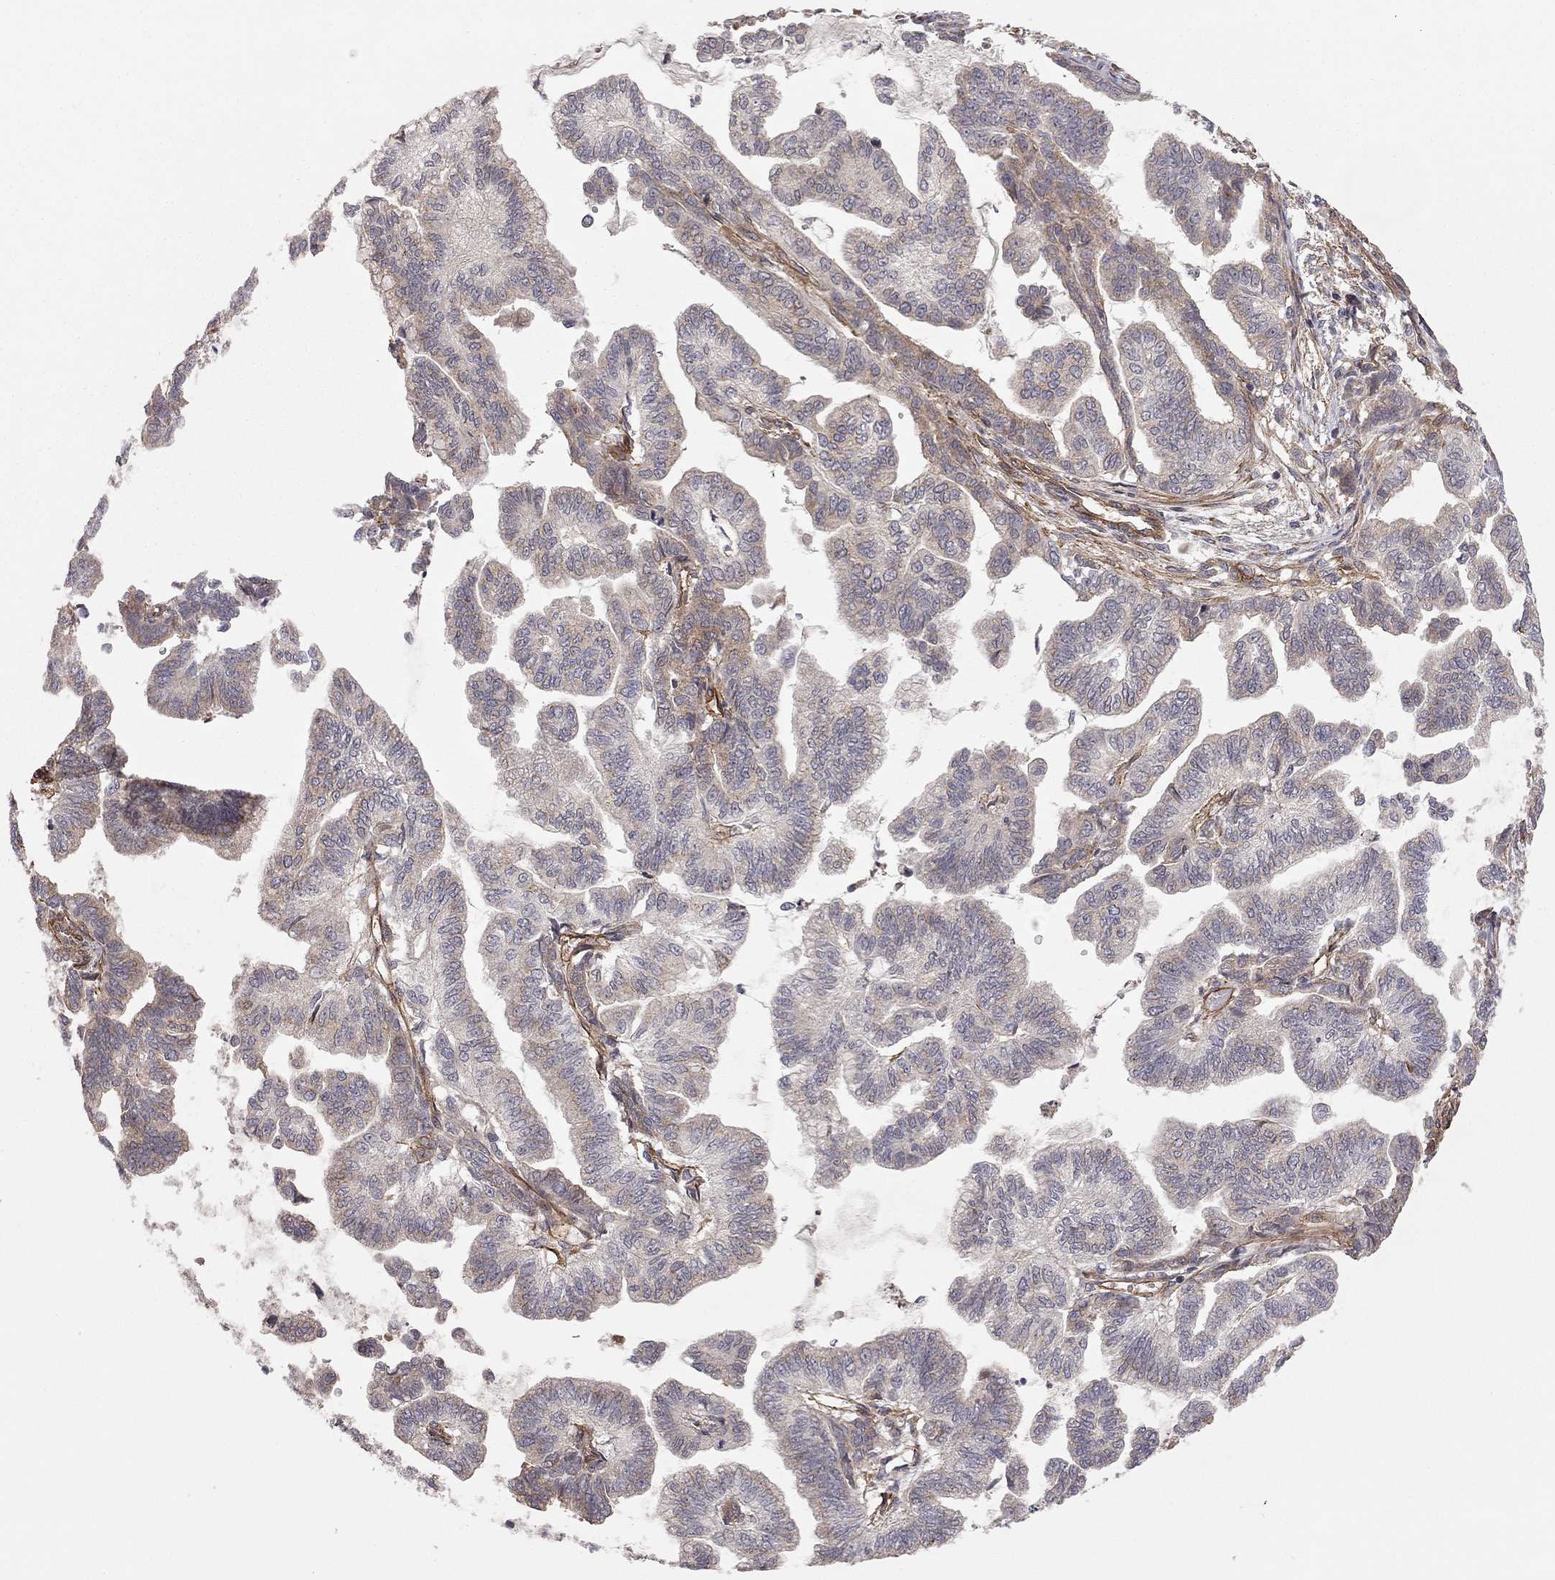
{"staining": {"intensity": "weak", "quantity": "25%-75%", "location": "cytoplasmic/membranous"}, "tissue": "stomach cancer", "cell_type": "Tumor cells", "image_type": "cancer", "snomed": [{"axis": "morphology", "description": "Adenocarcinoma, NOS"}, {"axis": "topography", "description": "Stomach"}], "caption": "Weak cytoplasmic/membranous staining for a protein is identified in about 25%-75% of tumor cells of adenocarcinoma (stomach) using immunohistochemistry.", "gene": "EXOC3L2", "patient": {"sex": "male", "age": 83}}